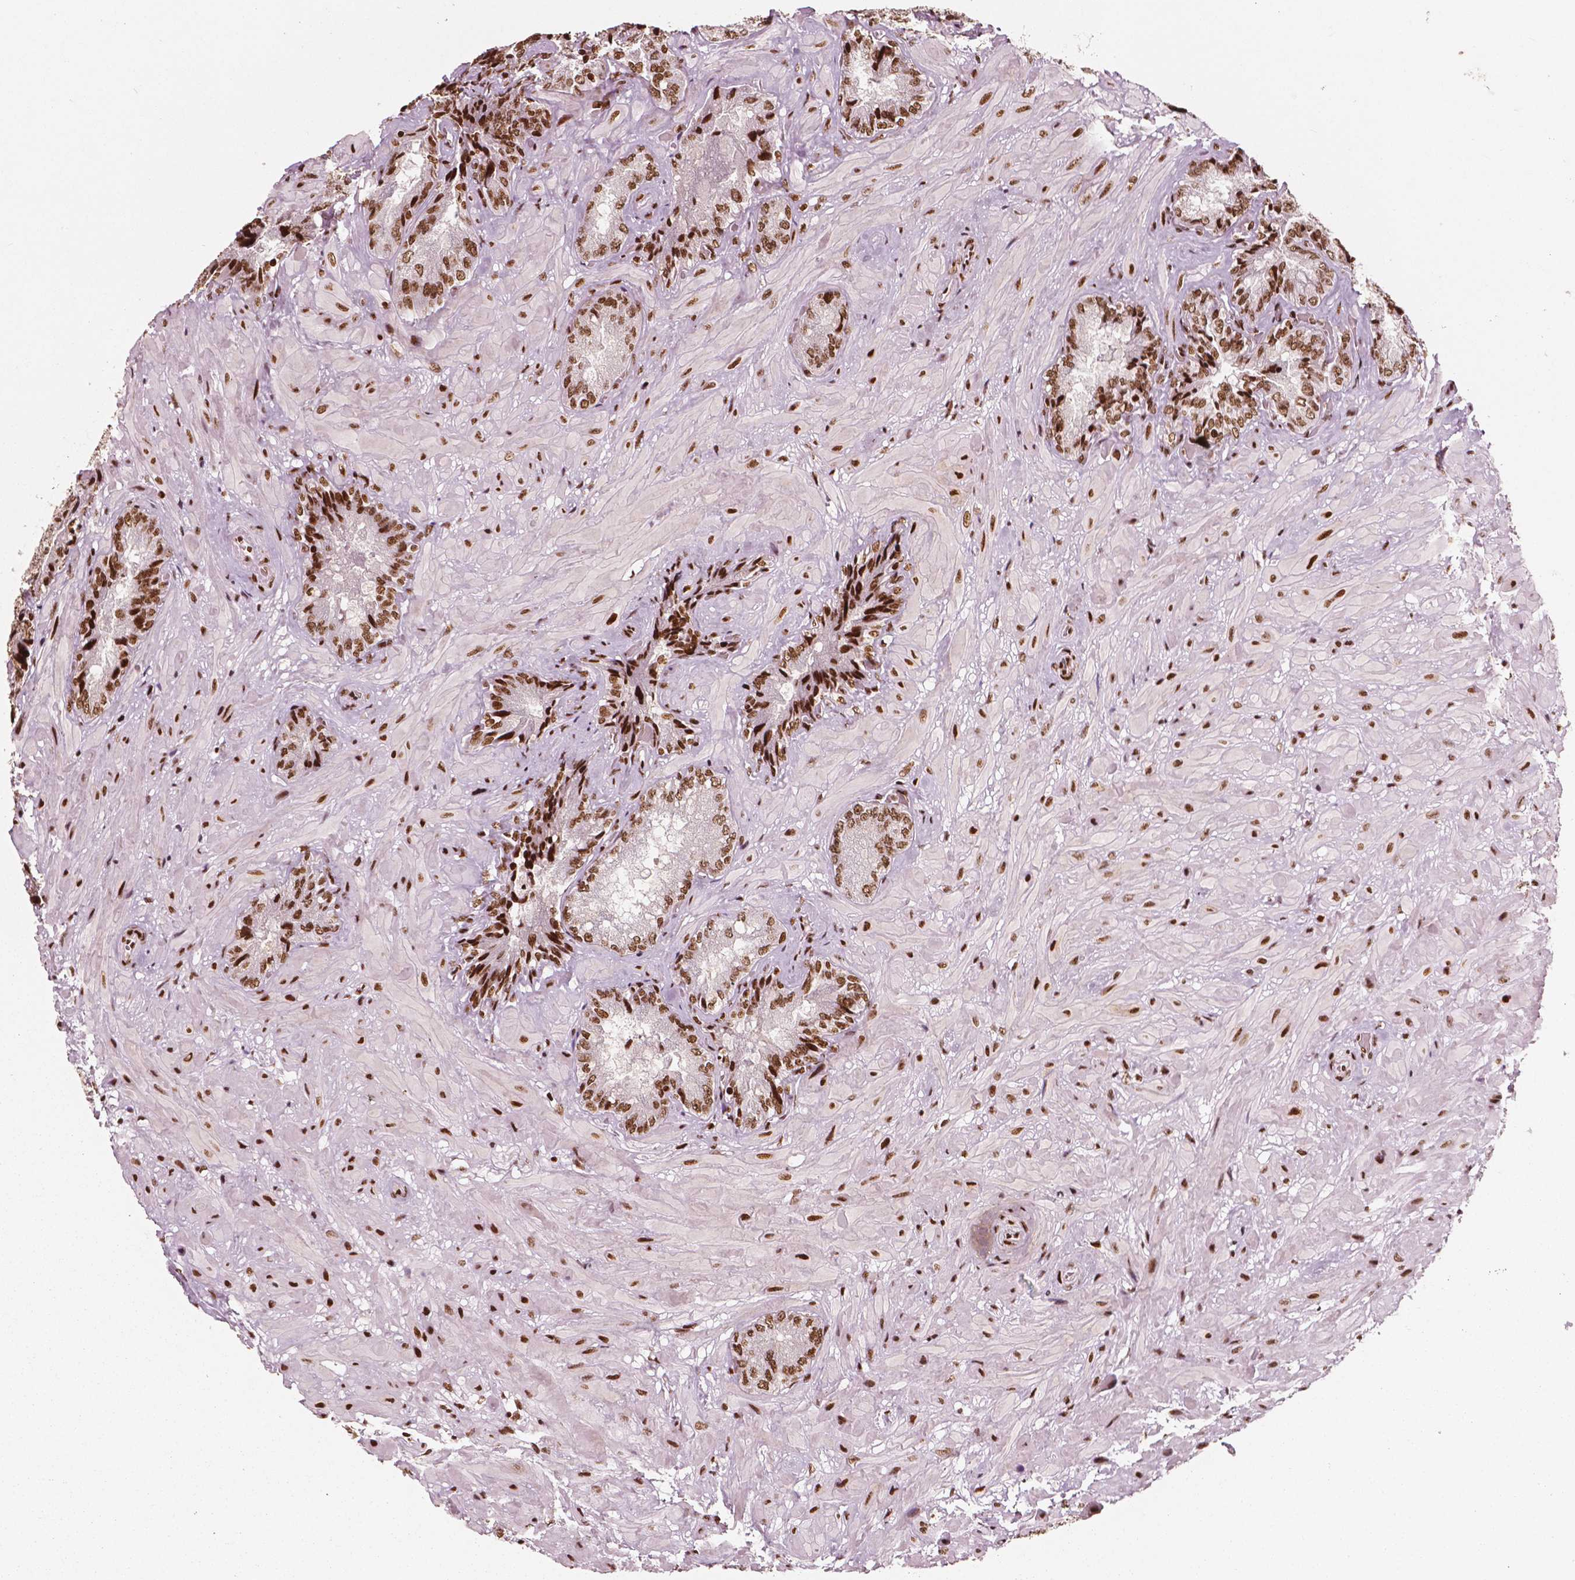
{"staining": {"intensity": "strong", "quantity": ">75%", "location": "nuclear"}, "tissue": "seminal vesicle", "cell_type": "Glandular cells", "image_type": "normal", "snomed": [{"axis": "morphology", "description": "Normal tissue, NOS"}, {"axis": "topography", "description": "Seminal veicle"}], "caption": "Normal seminal vesicle shows strong nuclear expression in approximately >75% of glandular cells.", "gene": "CTCF", "patient": {"sex": "male", "age": 57}}